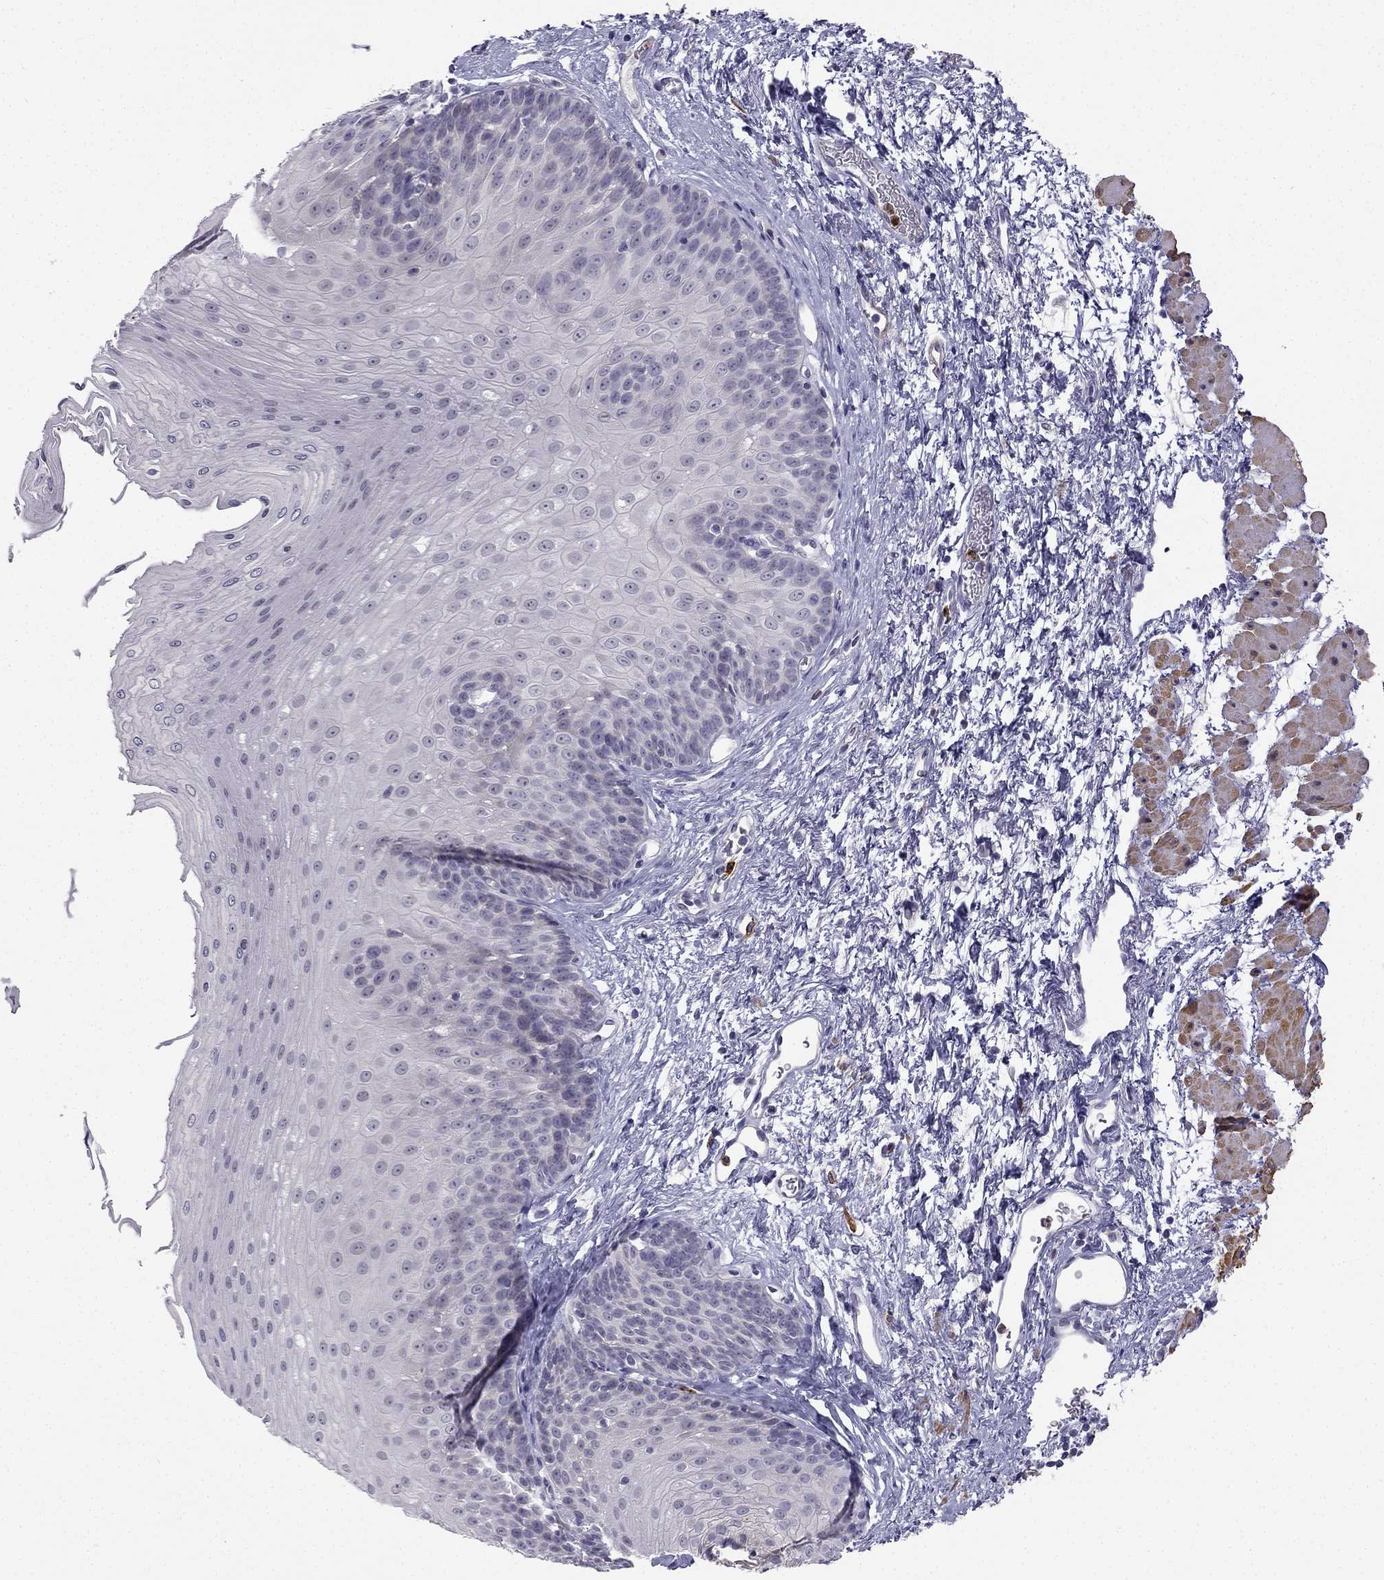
{"staining": {"intensity": "negative", "quantity": "none", "location": "none"}, "tissue": "esophagus", "cell_type": "Squamous epithelial cells", "image_type": "normal", "snomed": [{"axis": "morphology", "description": "Normal tissue, NOS"}, {"axis": "topography", "description": "Esophagus"}], "caption": "Immunohistochemical staining of benign esophagus reveals no significant staining in squamous epithelial cells.", "gene": "C16orf89", "patient": {"sex": "female", "age": 62}}